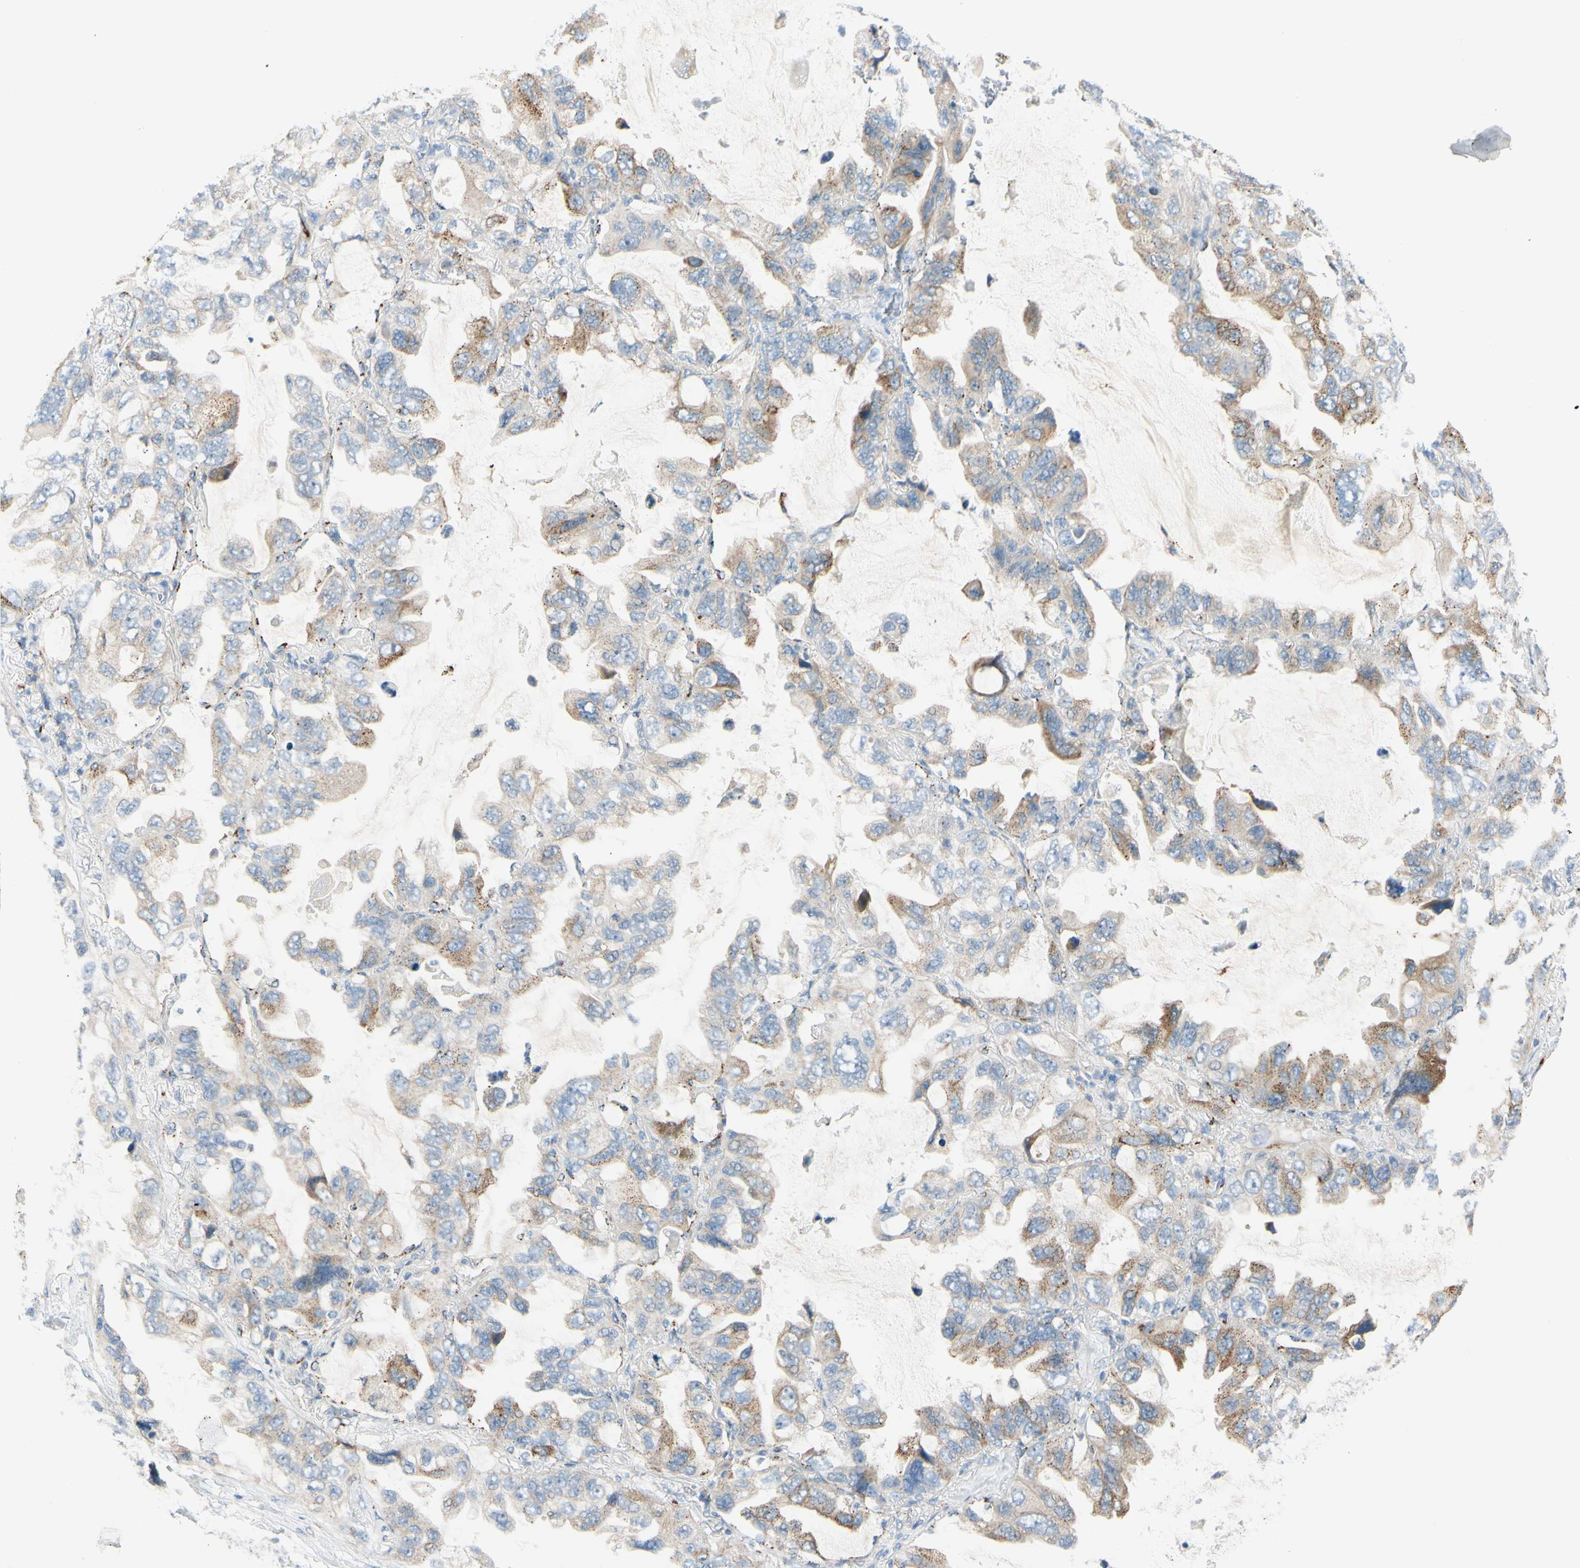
{"staining": {"intensity": "moderate", "quantity": "<25%", "location": "cytoplasmic/membranous"}, "tissue": "lung cancer", "cell_type": "Tumor cells", "image_type": "cancer", "snomed": [{"axis": "morphology", "description": "Squamous cell carcinoma, NOS"}, {"axis": "topography", "description": "Lung"}], "caption": "Immunohistochemical staining of lung squamous cell carcinoma shows low levels of moderate cytoplasmic/membranous expression in about <25% of tumor cells.", "gene": "GALNT5", "patient": {"sex": "female", "age": 73}}